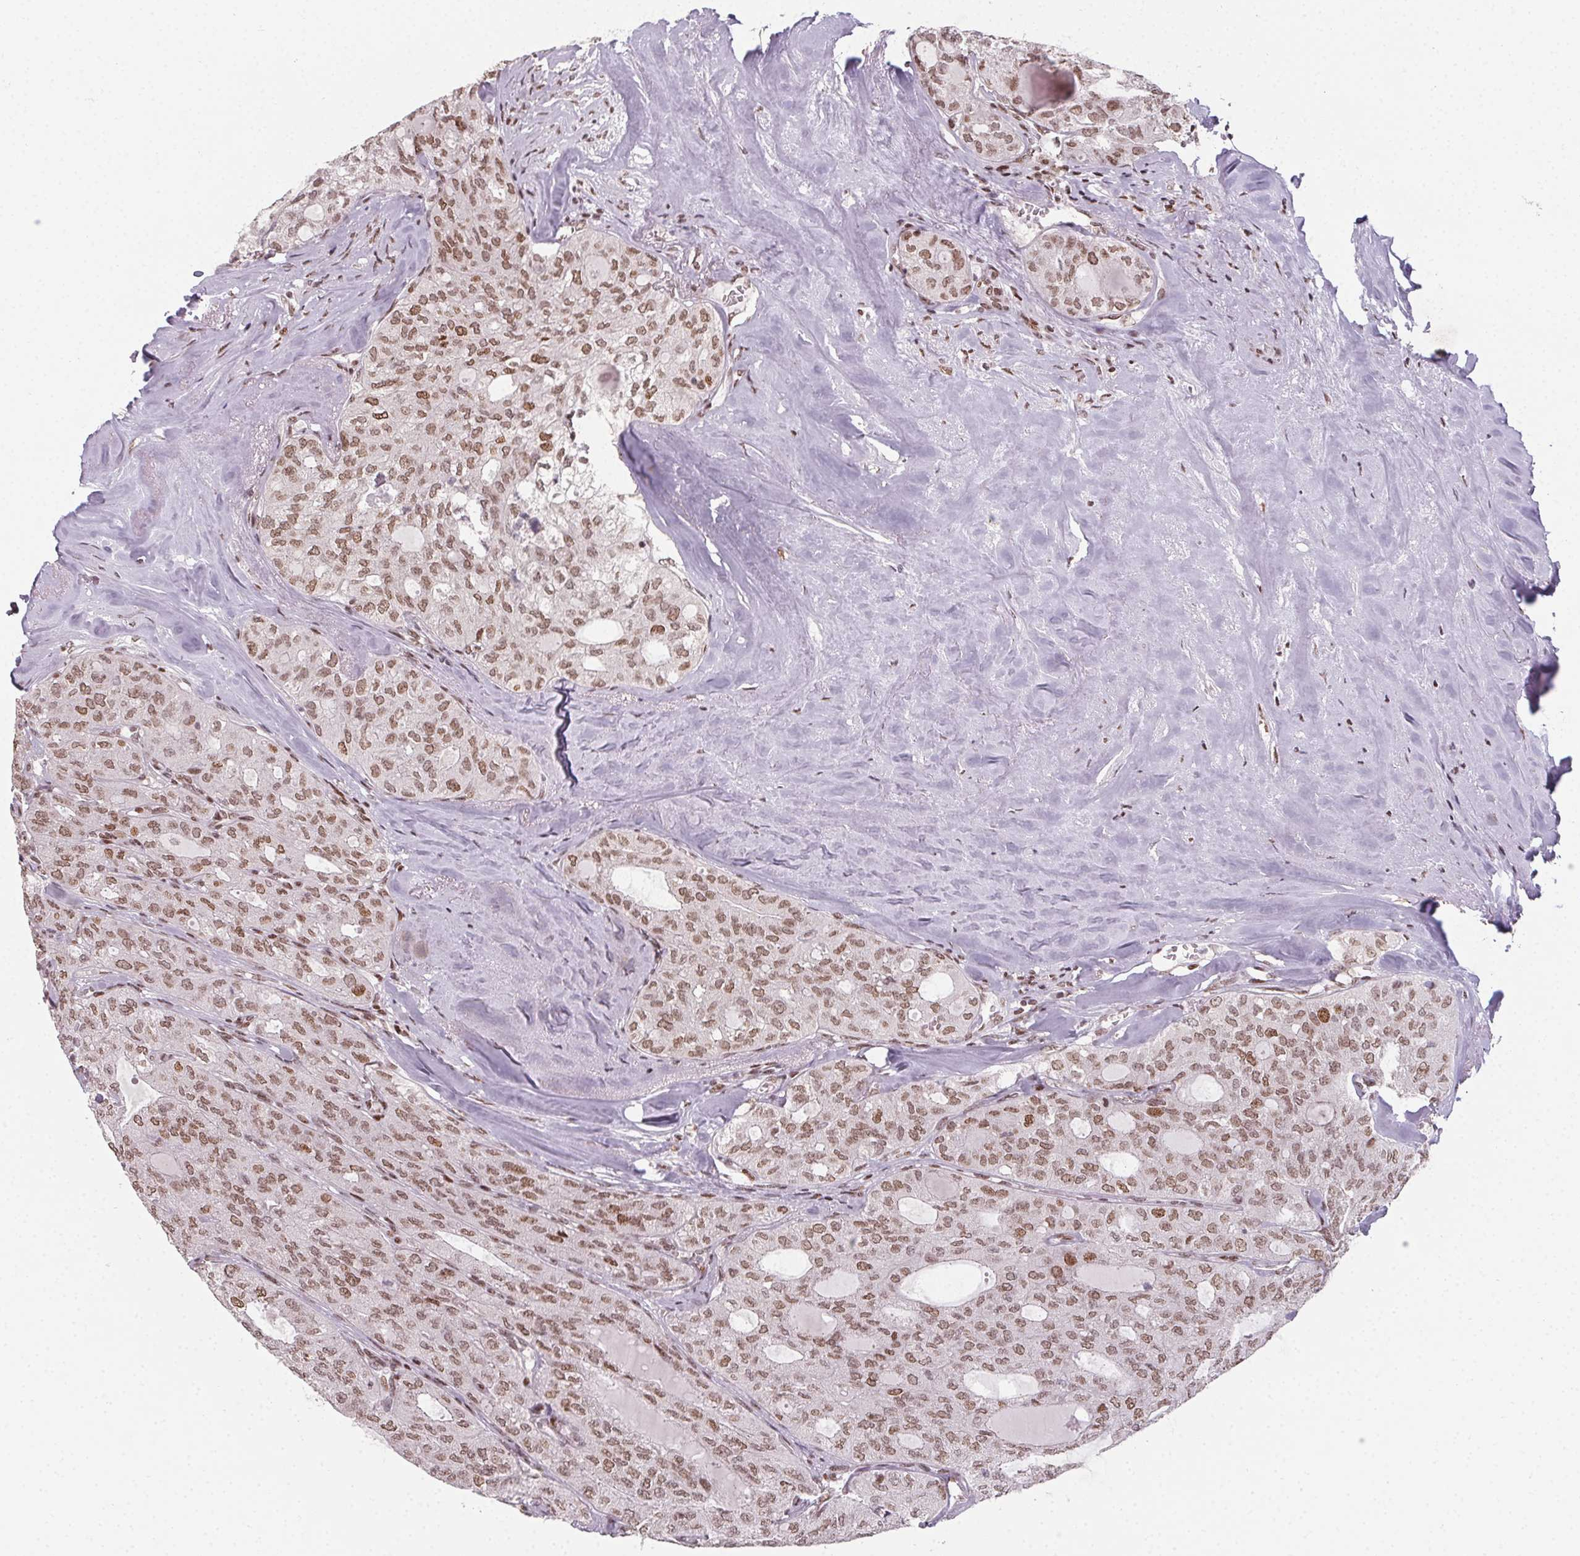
{"staining": {"intensity": "moderate", "quantity": ">75%", "location": "nuclear"}, "tissue": "thyroid cancer", "cell_type": "Tumor cells", "image_type": "cancer", "snomed": [{"axis": "morphology", "description": "Follicular adenoma carcinoma, NOS"}, {"axis": "topography", "description": "Thyroid gland"}], "caption": "Thyroid cancer (follicular adenoma carcinoma) stained for a protein exhibits moderate nuclear positivity in tumor cells.", "gene": "KMT2A", "patient": {"sex": "male", "age": 75}}